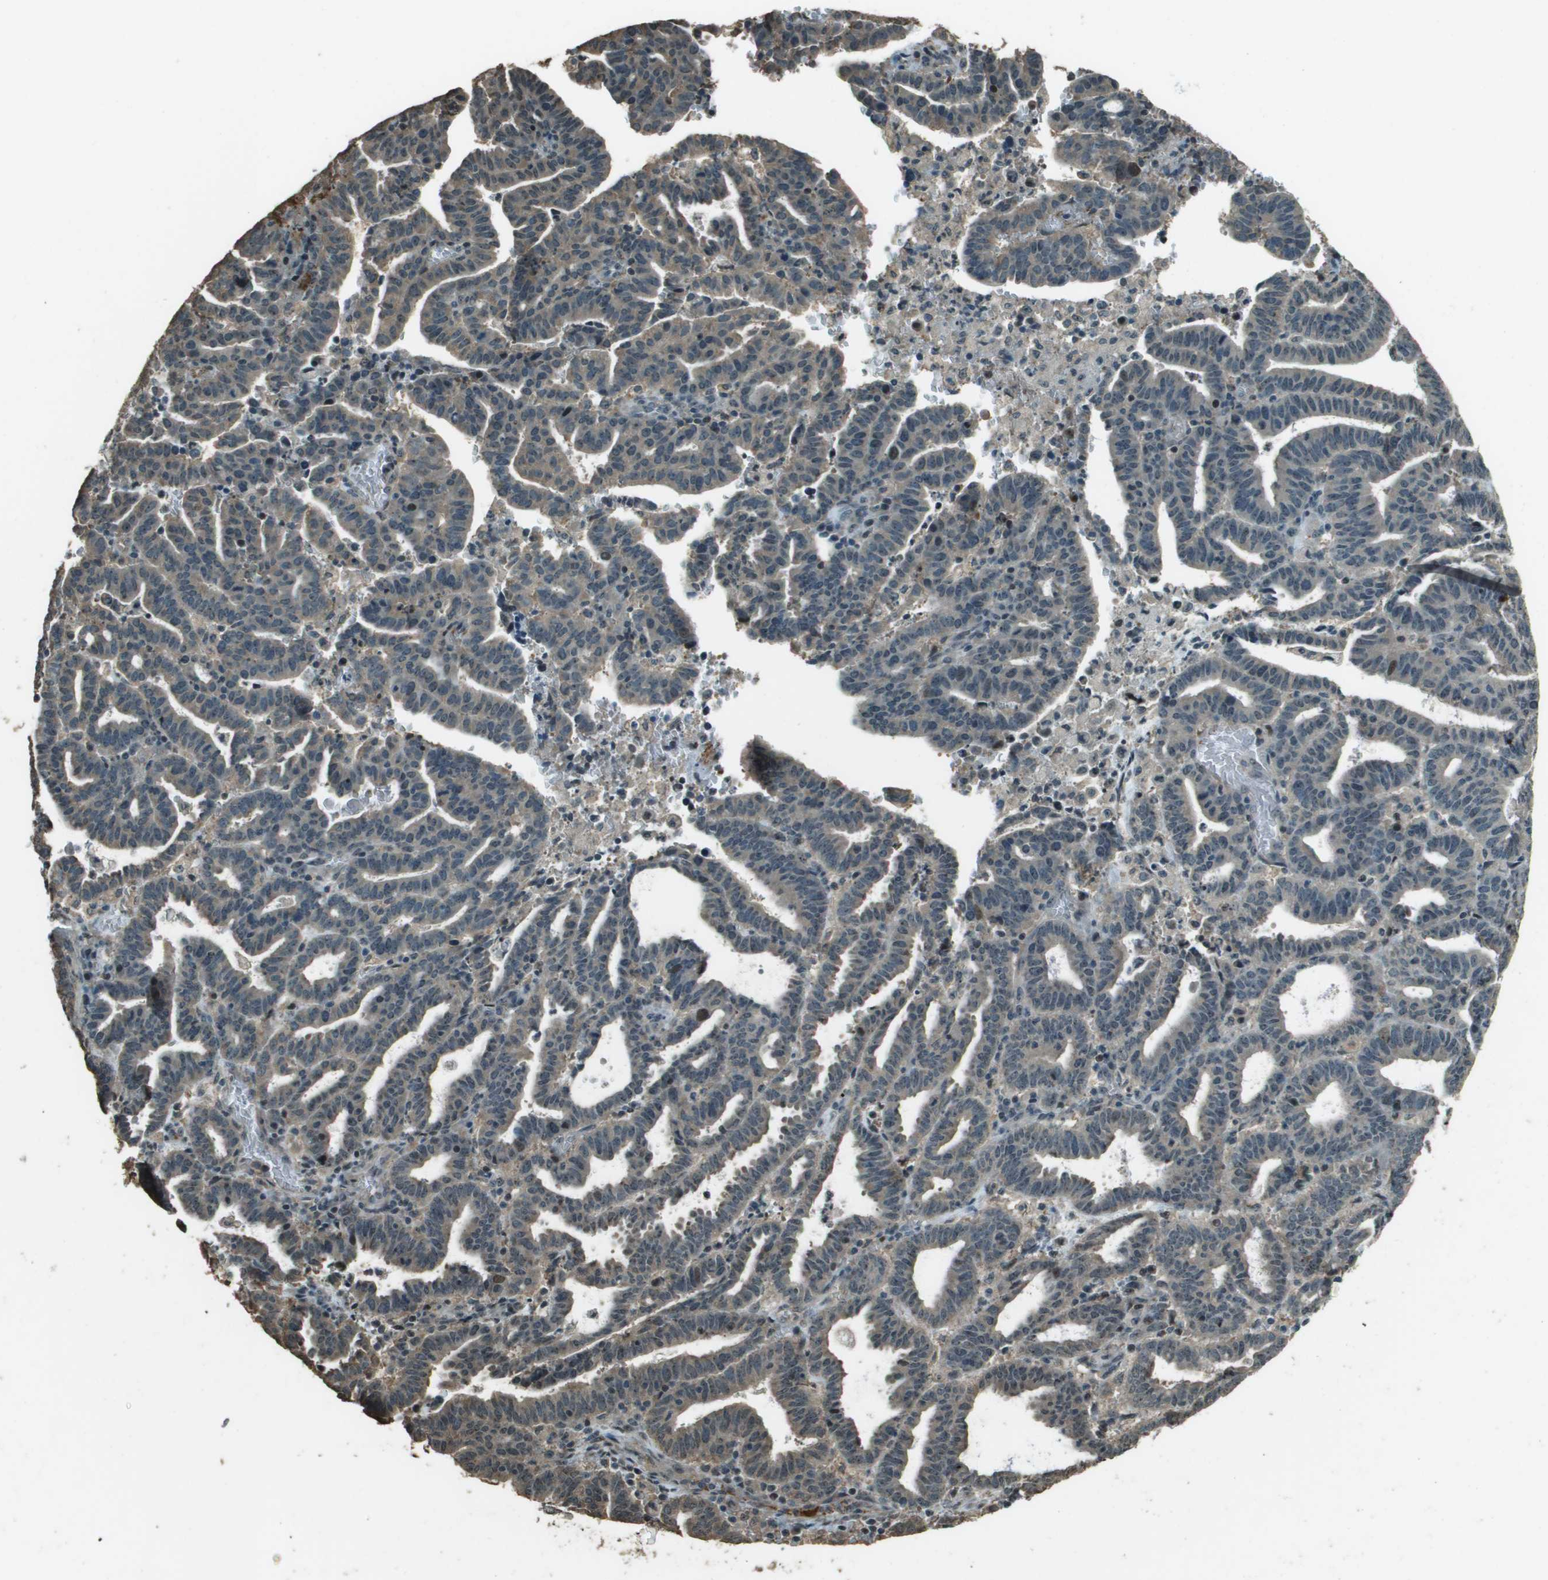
{"staining": {"intensity": "weak", "quantity": "<25%", "location": "cytoplasmic/membranous"}, "tissue": "endometrial cancer", "cell_type": "Tumor cells", "image_type": "cancer", "snomed": [{"axis": "morphology", "description": "Adenocarcinoma, NOS"}, {"axis": "topography", "description": "Uterus"}], "caption": "The photomicrograph displays no significant expression in tumor cells of endometrial cancer.", "gene": "SDC3", "patient": {"sex": "female", "age": 83}}